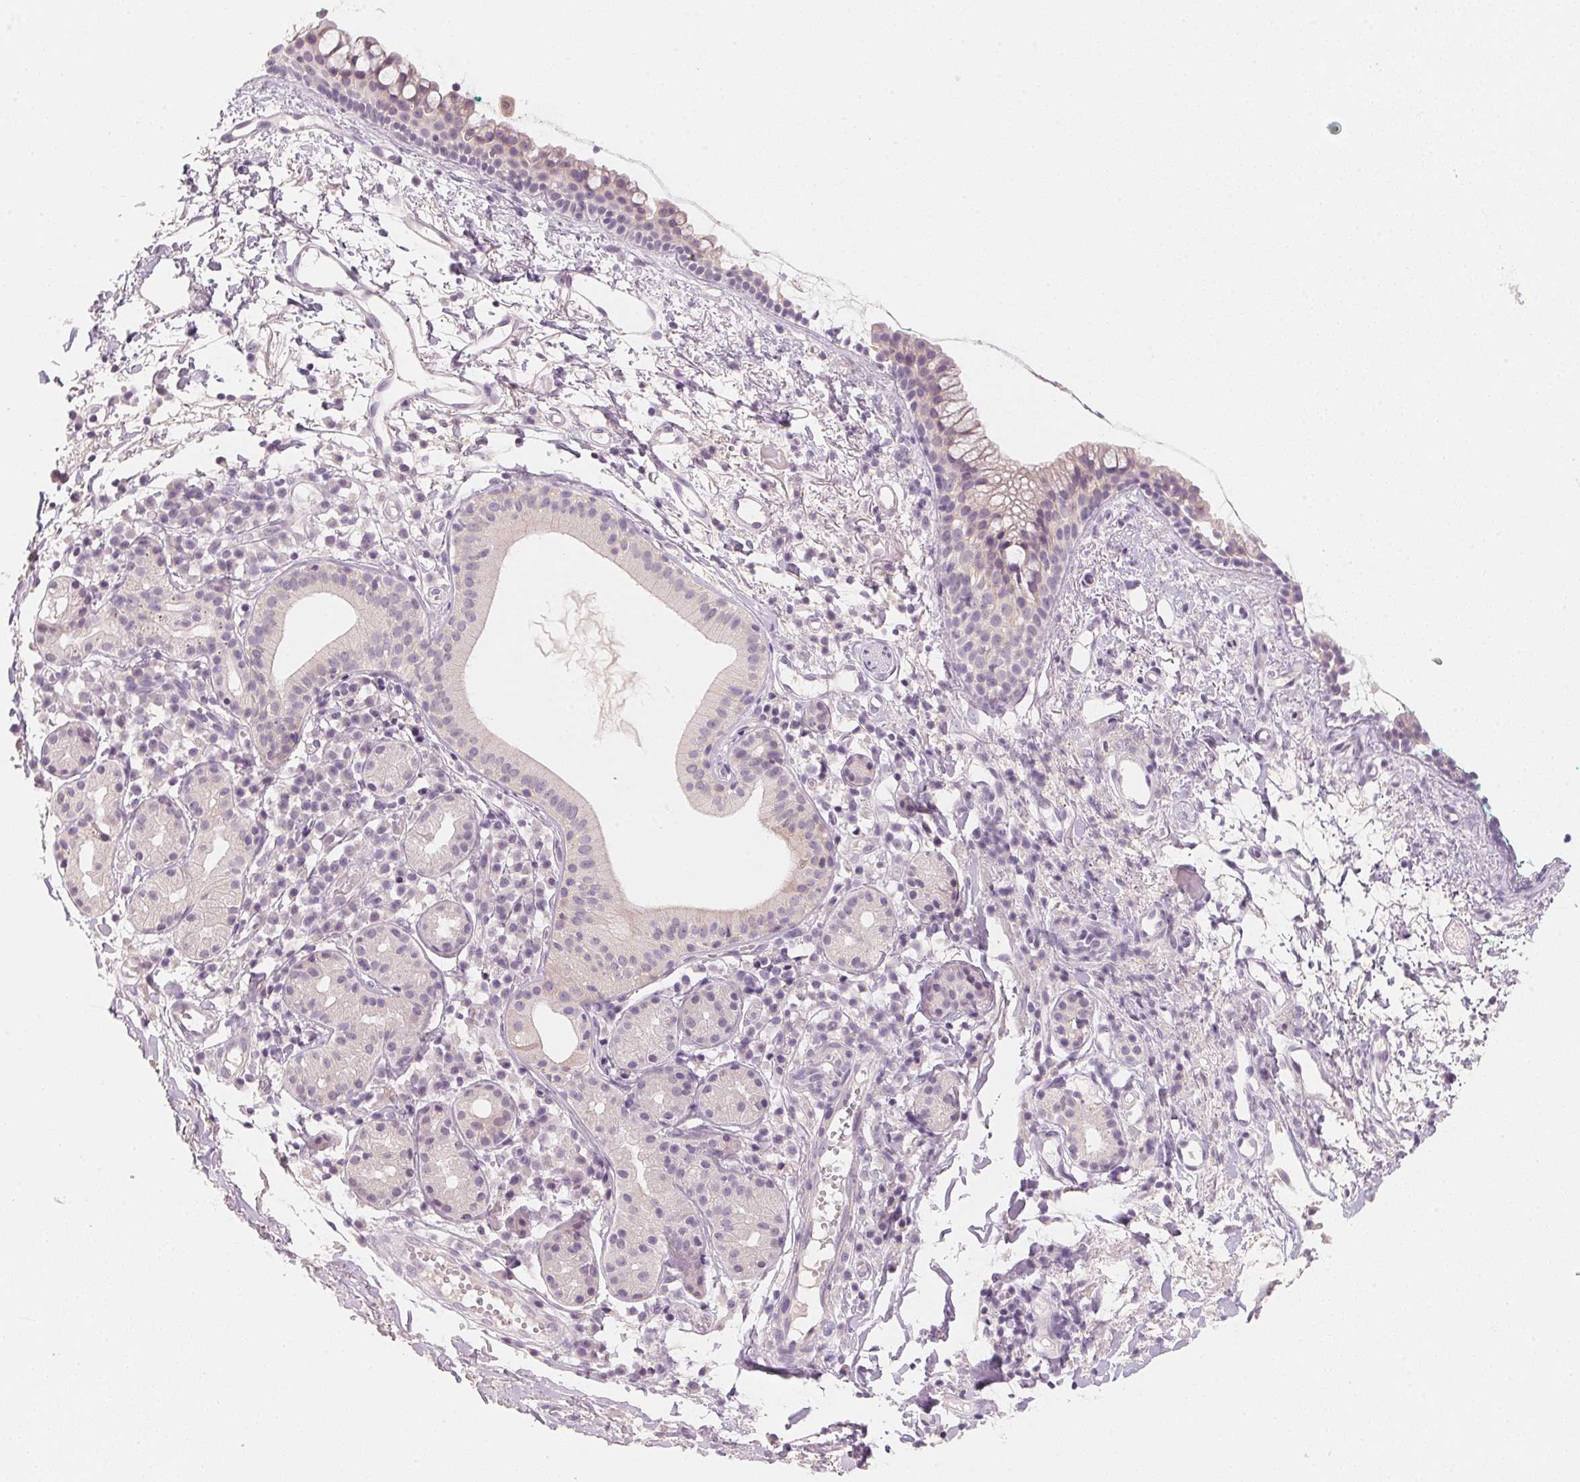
{"staining": {"intensity": "negative", "quantity": "none", "location": "none"}, "tissue": "nasopharynx", "cell_type": "Respiratory epithelial cells", "image_type": "normal", "snomed": [{"axis": "morphology", "description": "Normal tissue, NOS"}, {"axis": "morphology", "description": "Basal cell carcinoma"}, {"axis": "topography", "description": "Cartilage tissue"}, {"axis": "topography", "description": "Nasopharynx"}, {"axis": "topography", "description": "Oral tissue"}], "caption": "Immunohistochemistry (IHC) image of unremarkable nasopharynx: human nasopharynx stained with DAB reveals no significant protein expression in respiratory epithelial cells.", "gene": "MCOLN3", "patient": {"sex": "female", "age": 77}}